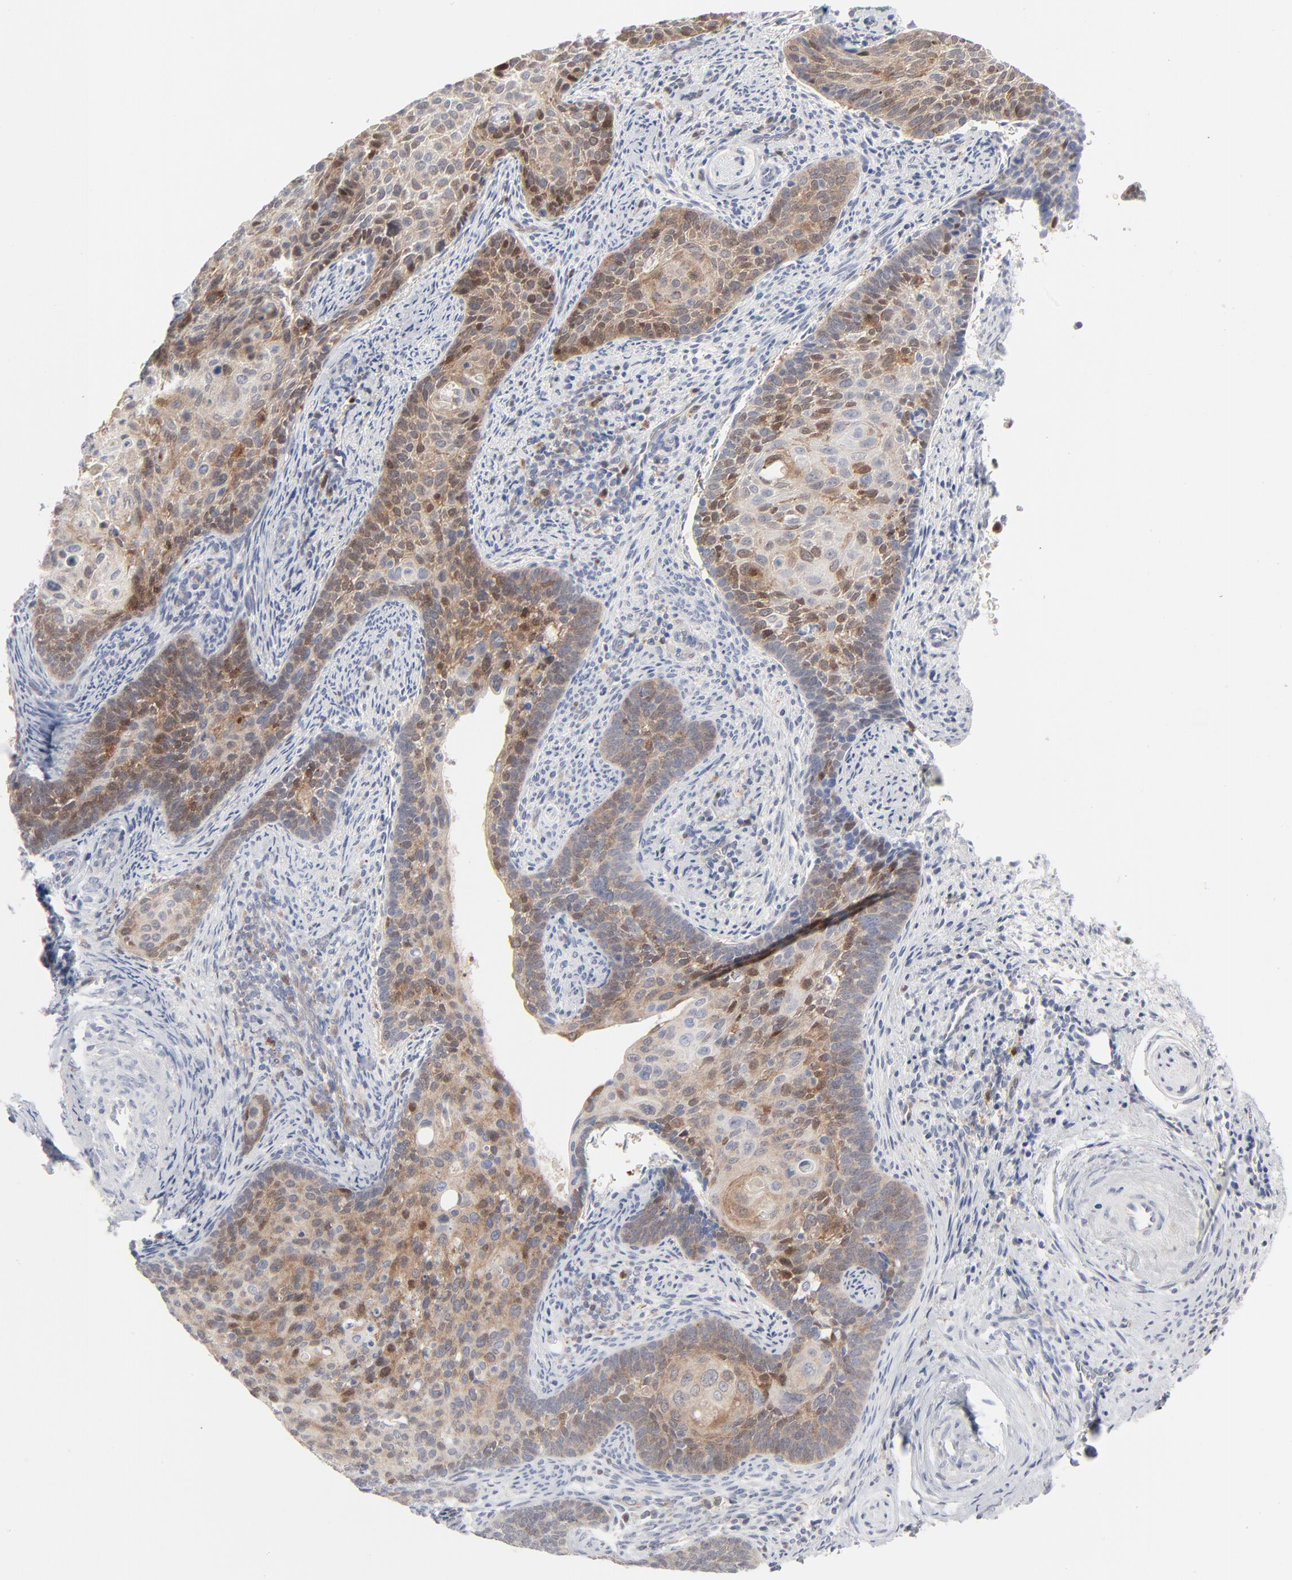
{"staining": {"intensity": "moderate", "quantity": ">75%", "location": "cytoplasmic/membranous,nuclear"}, "tissue": "cervical cancer", "cell_type": "Tumor cells", "image_type": "cancer", "snomed": [{"axis": "morphology", "description": "Squamous cell carcinoma, NOS"}, {"axis": "topography", "description": "Cervix"}], "caption": "A medium amount of moderate cytoplasmic/membranous and nuclear staining is identified in approximately >75% of tumor cells in squamous cell carcinoma (cervical) tissue.", "gene": "BID", "patient": {"sex": "female", "age": 33}}